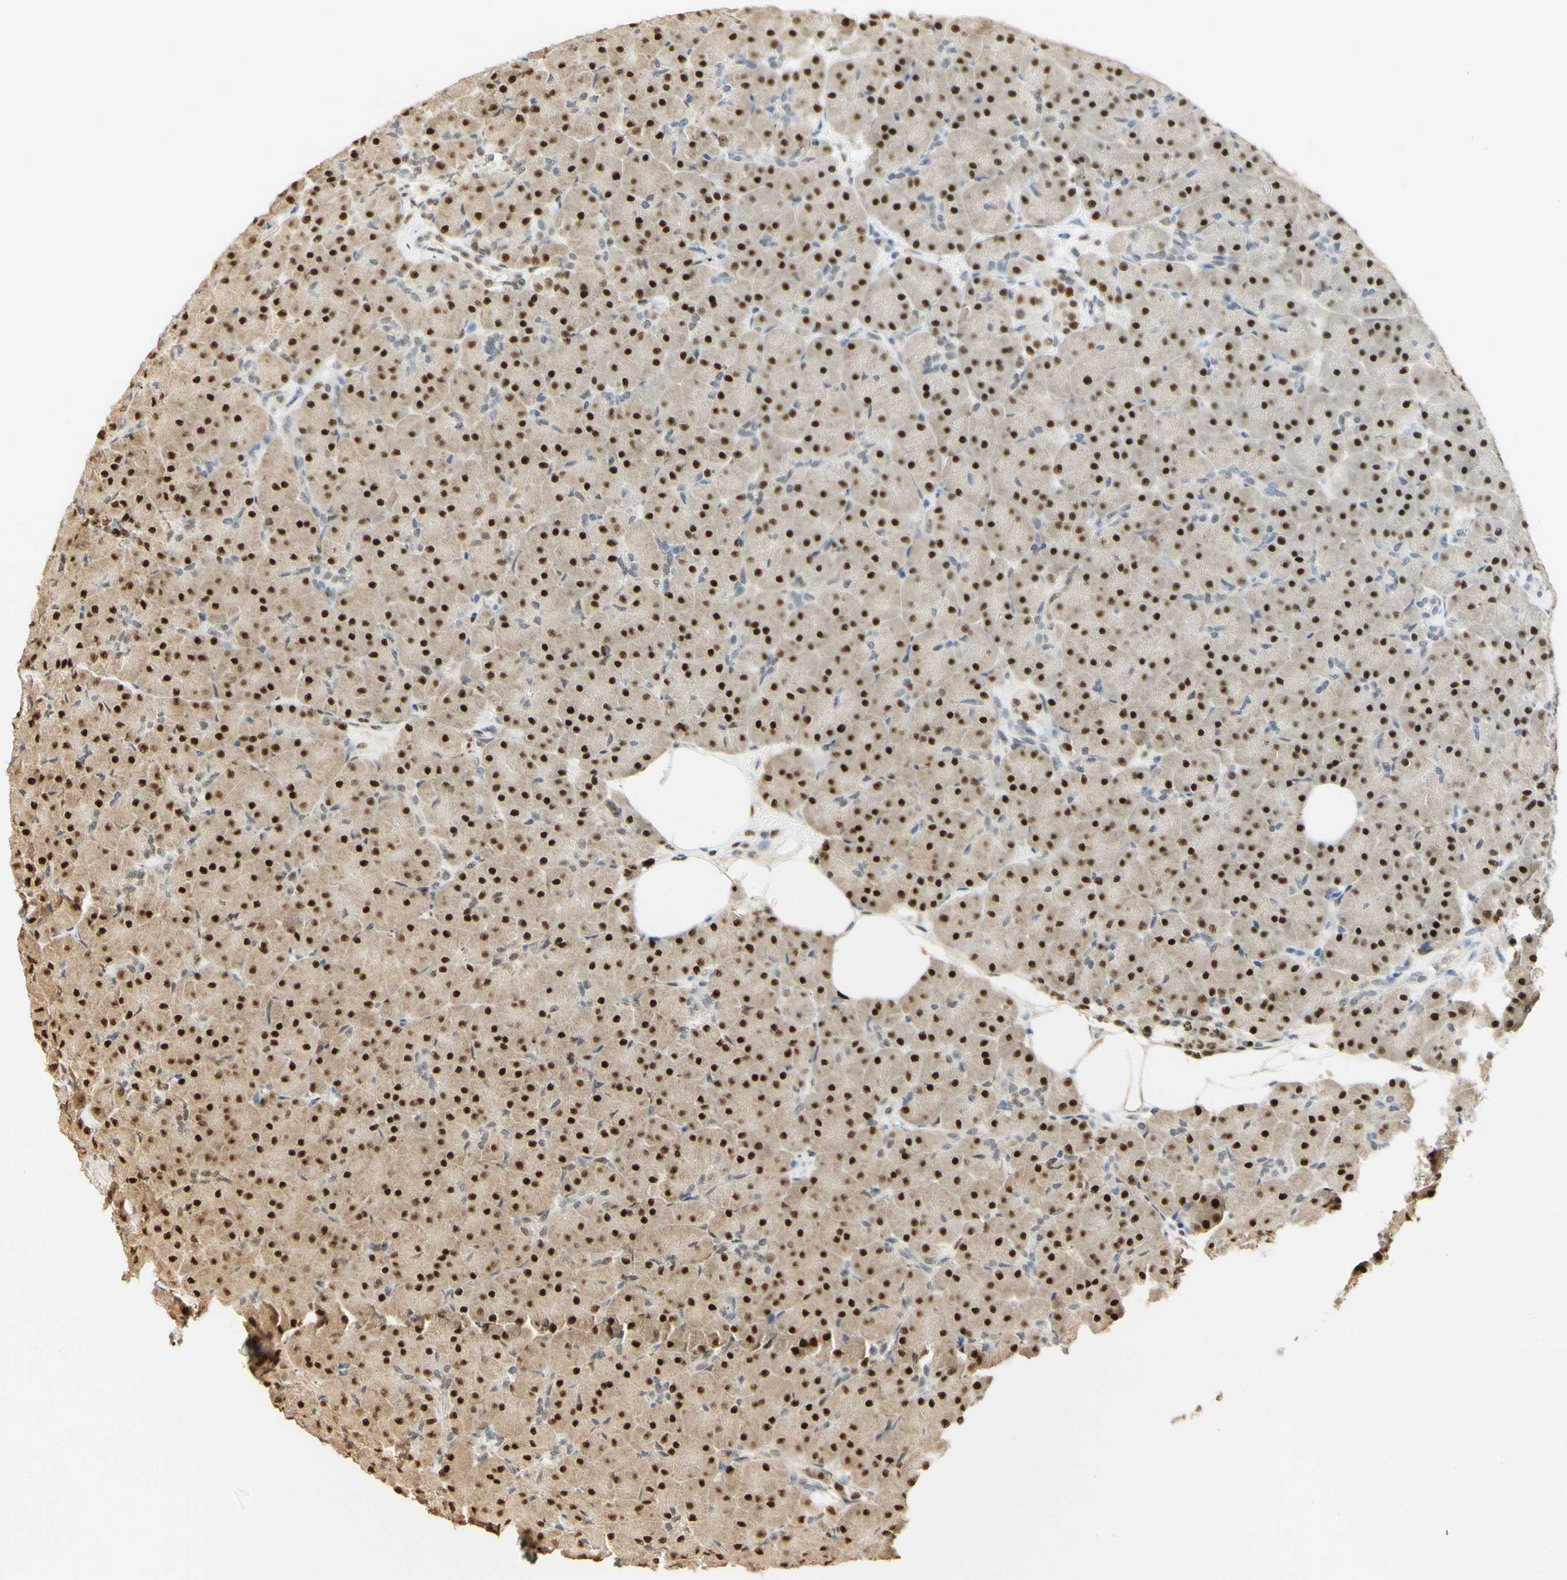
{"staining": {"intensity": "strong", "quantity": ">75%", "location": "cytoplasmic/membranous,nuclear"}, "tissue": "pancreas", "cell_type": "Exocrine glandular cells", "image_type": "normal", "snomed": [{"axis": "morphology", "description": "Normal tissue, NOS"}, {"axis": "topography", "description": "Pancreas"}], "caption": "Immunohistochemical staining of normal pancreas shows strong cytoplasmic/membranous,nuclear protein positivity in about >75% of exocrine glandular cells. The staining was performed using DAB (3,3'-diaminobenzidine), with brown indicating positive protein expression. Nuclei are stained blue with hematoxylin.", "gene": "MAP3K4", "patient": {"sex": "male", "age": 66}}